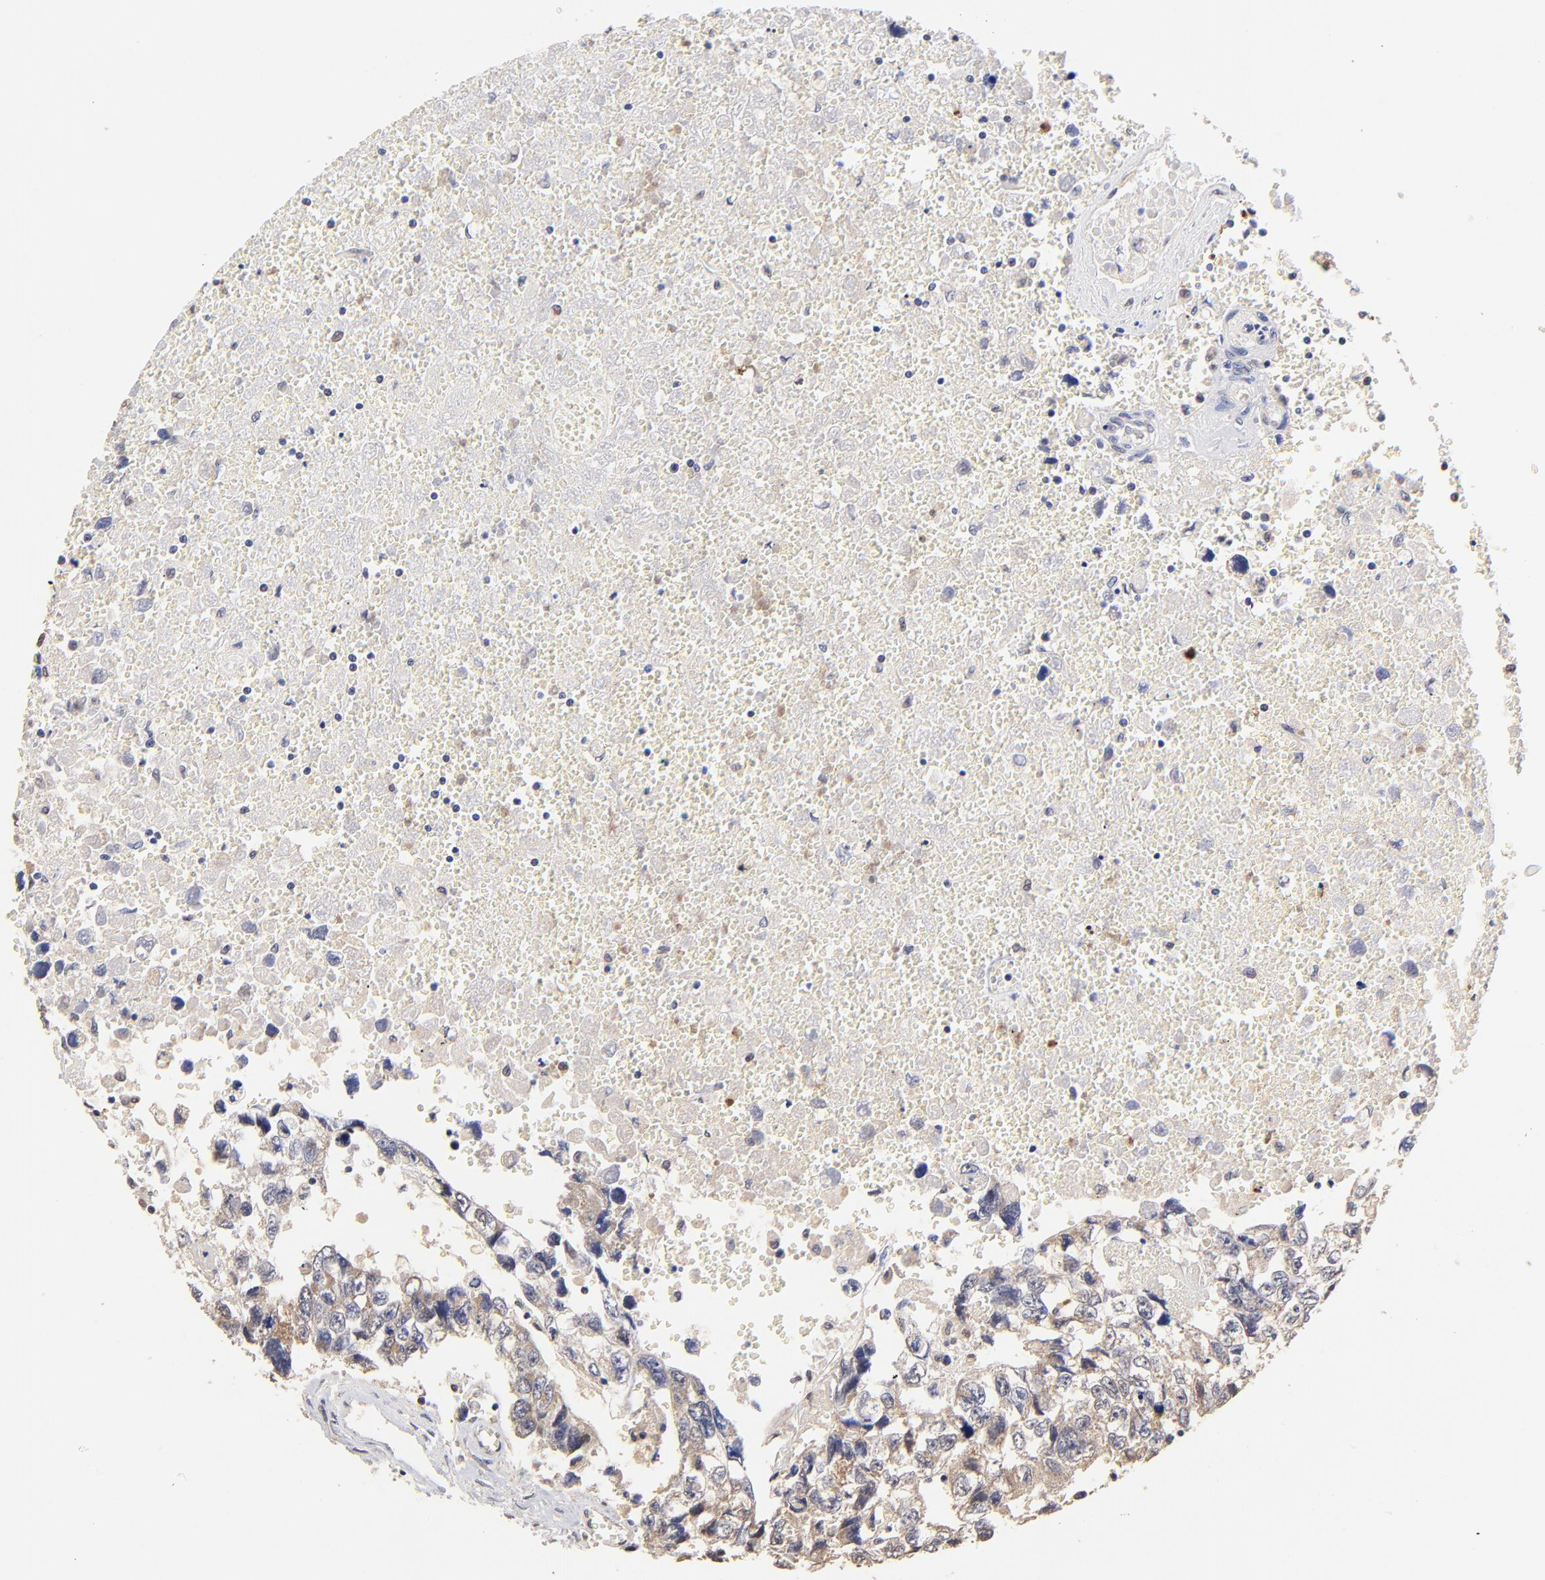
{"staining": {"intensity": "weak", "quantity": ">75%", "location": "cytoplasmic/membranous"}, "tissue": "testis cancer", "cell_type": "Tumor cells", "image_type": "cancer", "snomed": [{"axis": "morphology", "description": "Carcinoma, Embryonal, NOS"}, {"axis": "topography", "description": "Testis"}], "caption": "A micrograph of embryonal carcinoma (testis) stained for a protein displays weak cytoplasmic/membranous brown staining in tumor cells. Nuclei are stained in blue.", "gene": "BBOF1", "patient": {"sex": "male", "age": 31}}